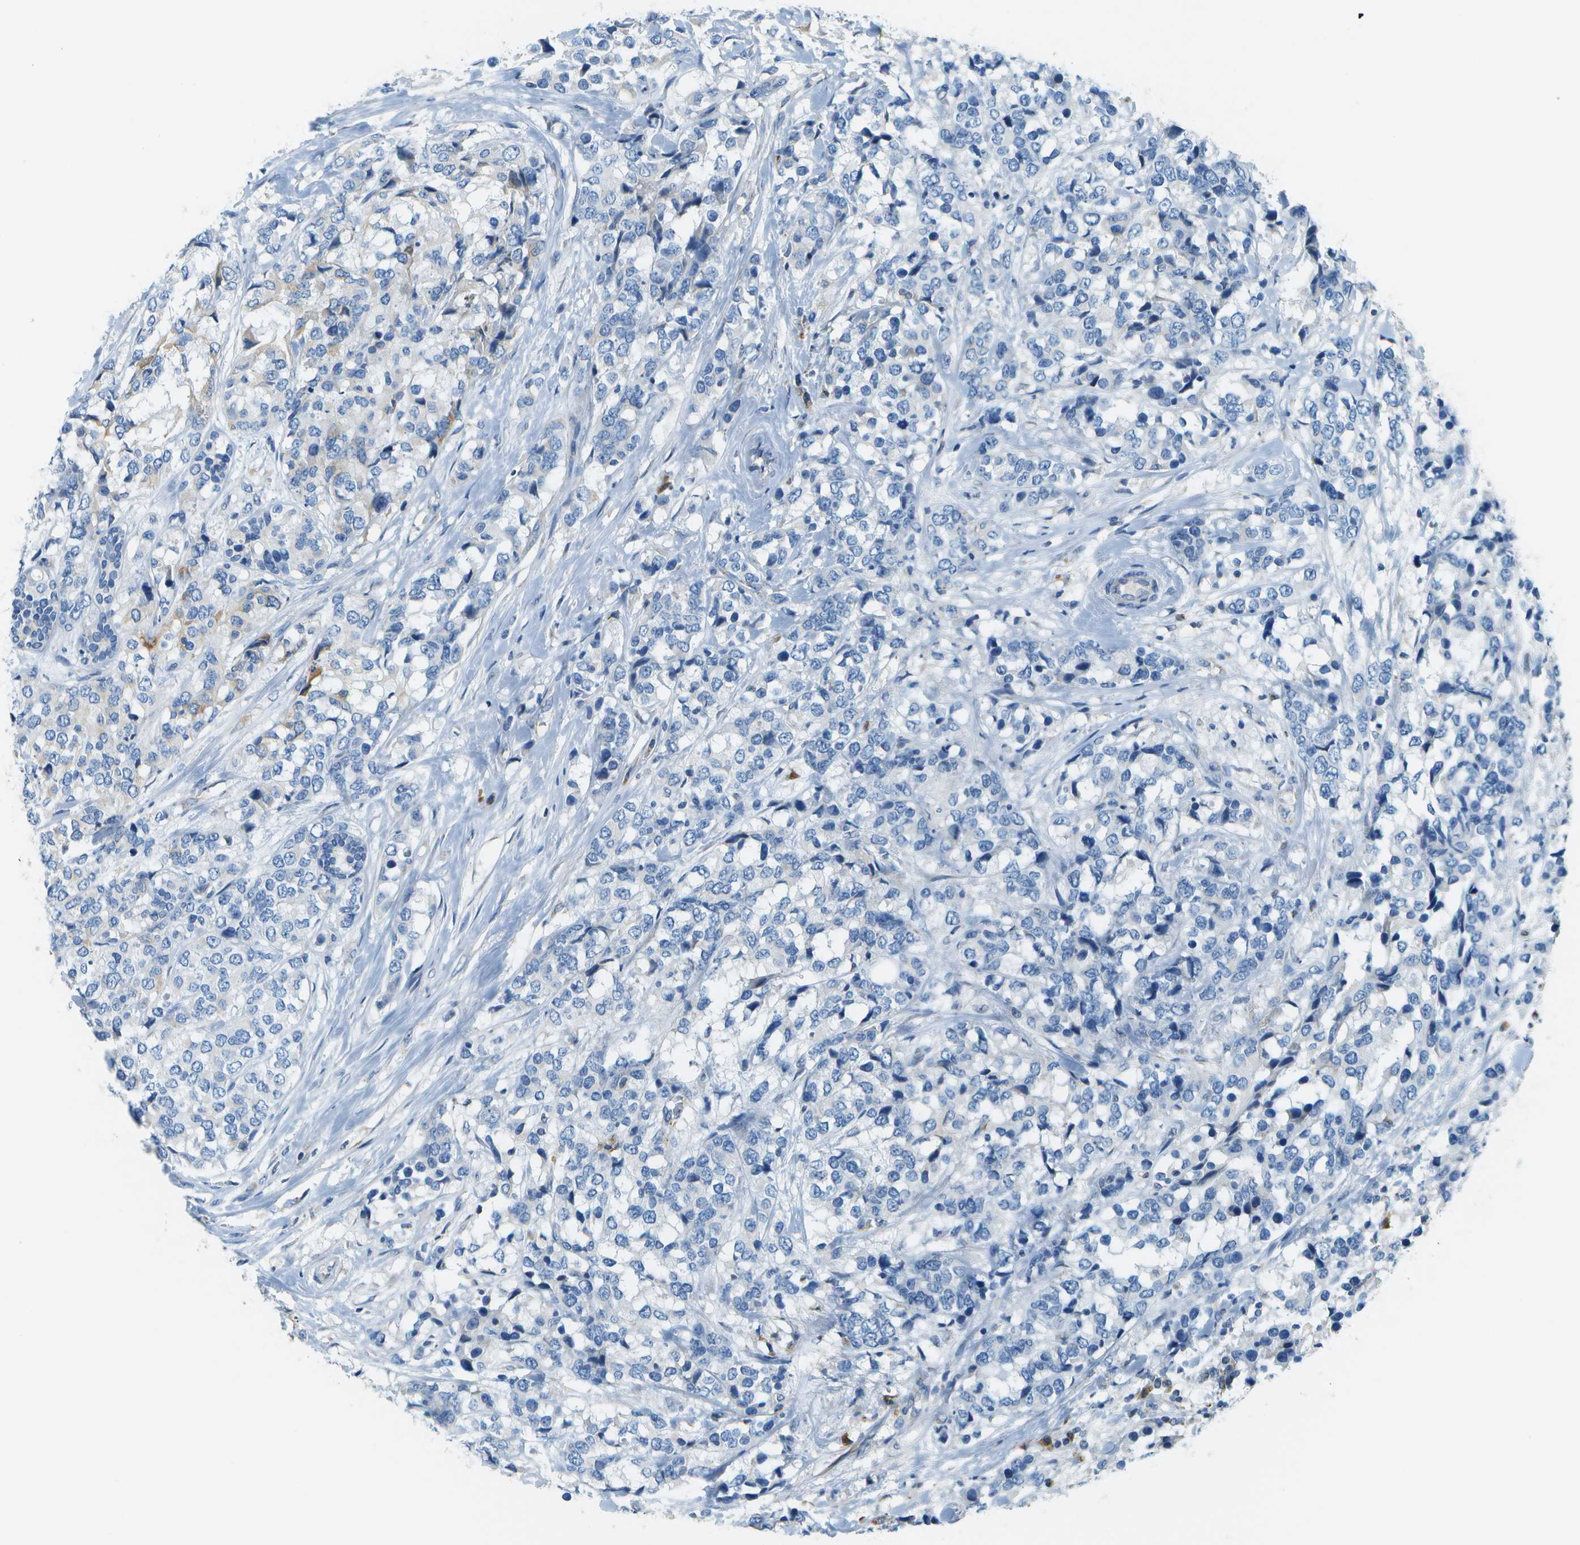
{"staining": {"intensity": "negative", "quantity": "none", "location": "none"}, "tissue": "breast cancer", "cell_type": "Tumor cells", "image_type": "cancer", "snomed": [{"axis": "morphology", "description": "Lobular carcinoma"}, {"axis": "topography", "description": "Breast"}], "caption": "The micrograph shows no significant staining in tumor cells of lobular carcinoma (breast).", "gene": "PTGIS", "patient": {"sex": "female", "age": 59}}